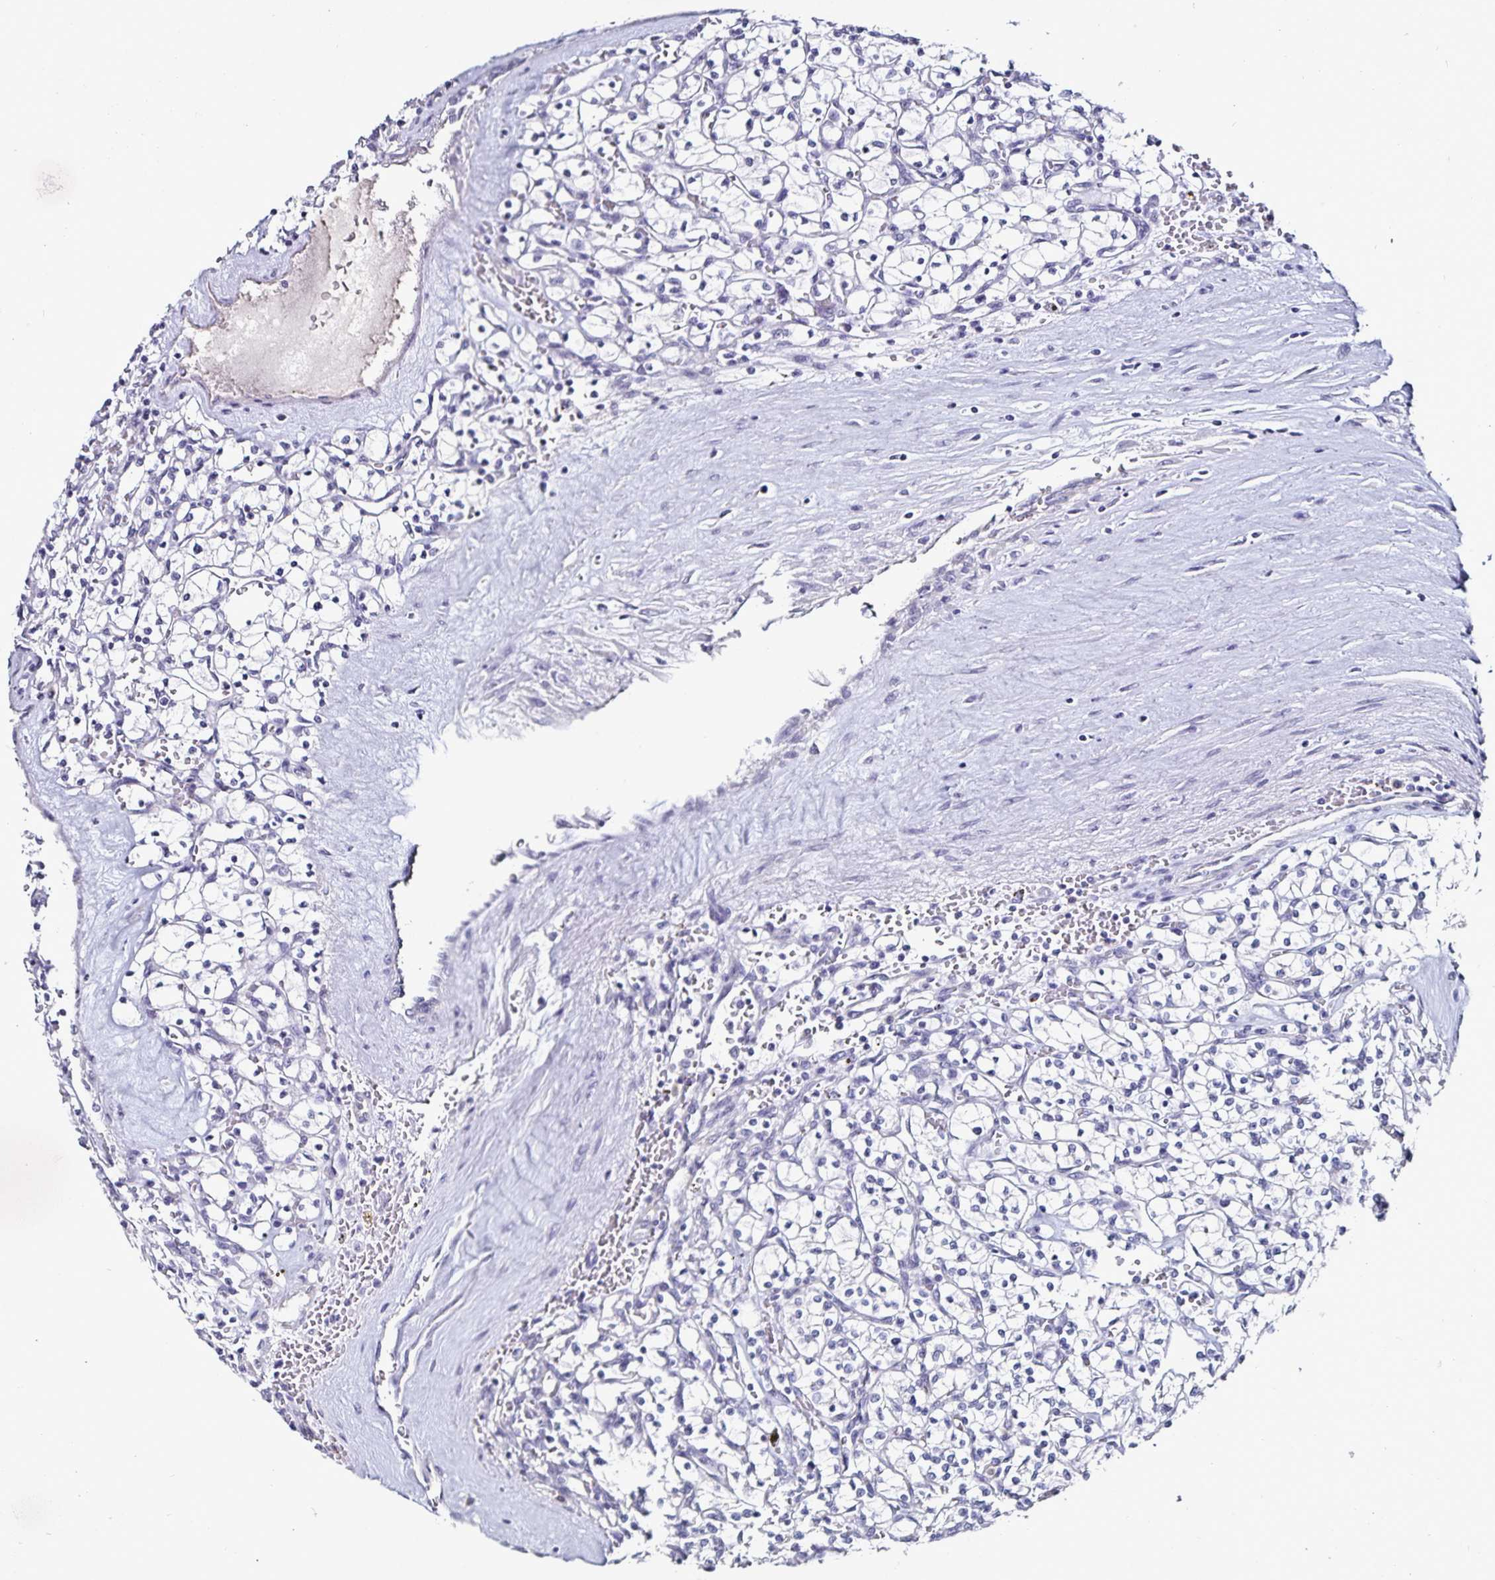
{"staining": {"intensity": "negative", "quantity": "none", "location": "none"}, "tissue": "renal cancer", "cell_type": "Tumor cells", "image_type": "cancer", "snomed": [{"axis": "morphology", "description": "Adenocarcinoma, NOS"}, {"axis": "topography", "description": "Kidney"}], "caption": "Tumor cells are negative for protein expression in human renal cancer (adenocarcinoma).", "gene": "TSPAN7", "patient": {"sex": "female", "age": 64}}